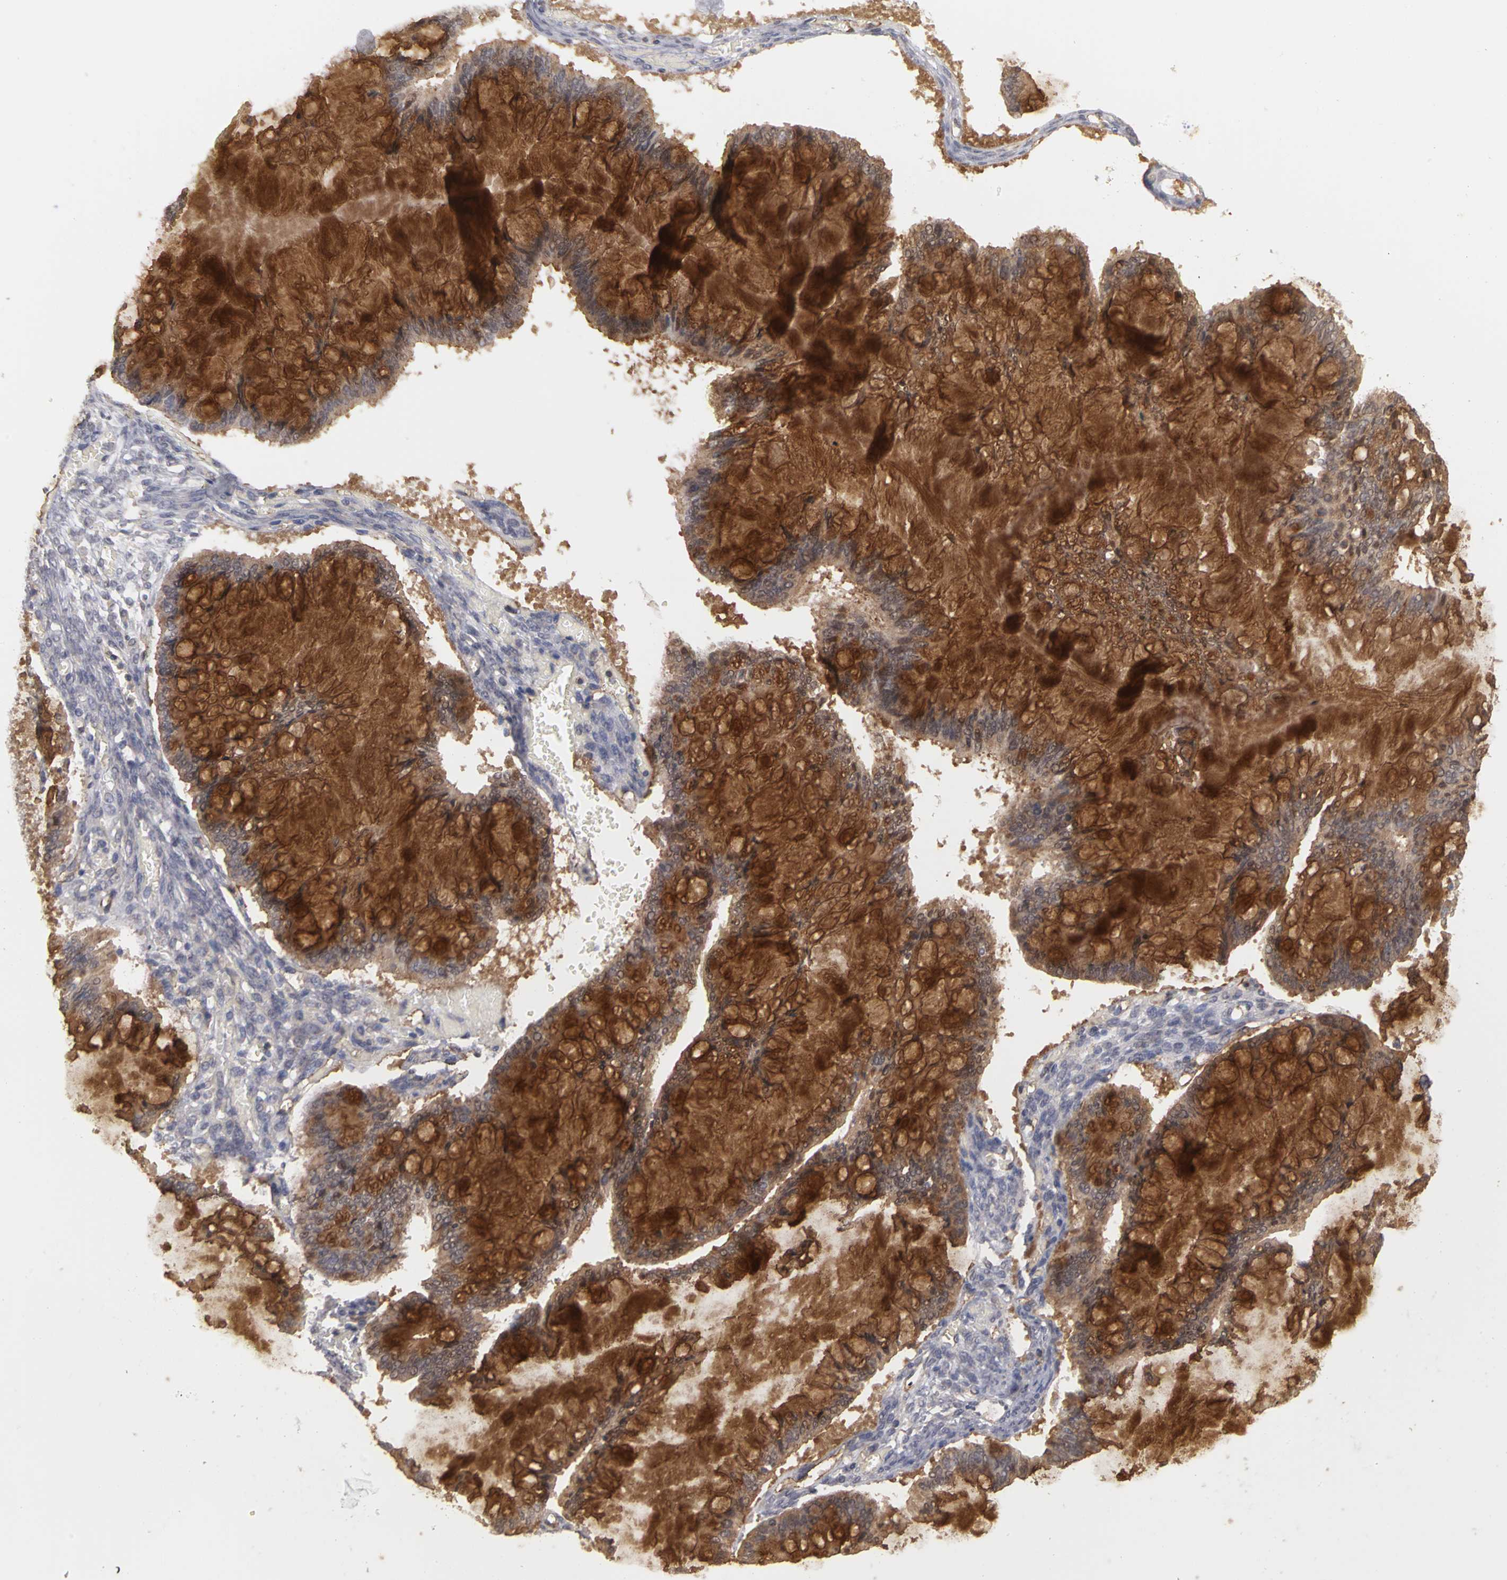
{"staining": {"intensity": "strong", "quantity": ">75%", "location": "cytoplasmic/membranous"}, "tissue": "ovarian cancer", "cell_type": "Tumor cells", "image_type": "cancer", "snomed": [{"axis": "morphology", "description": "Cystadenocarcinoma, mucinous, NOS"}, {"axis": "topography", "description": "Ovary"}], "caption": "Ovarian cancer was stained to show a protein in brown. There is high levels of strong cytoplasmic/membranous expression in about >75% of tumor cells.", "gene": "PLEKHA1", "patient": {"sex": "female", "age": 73}}